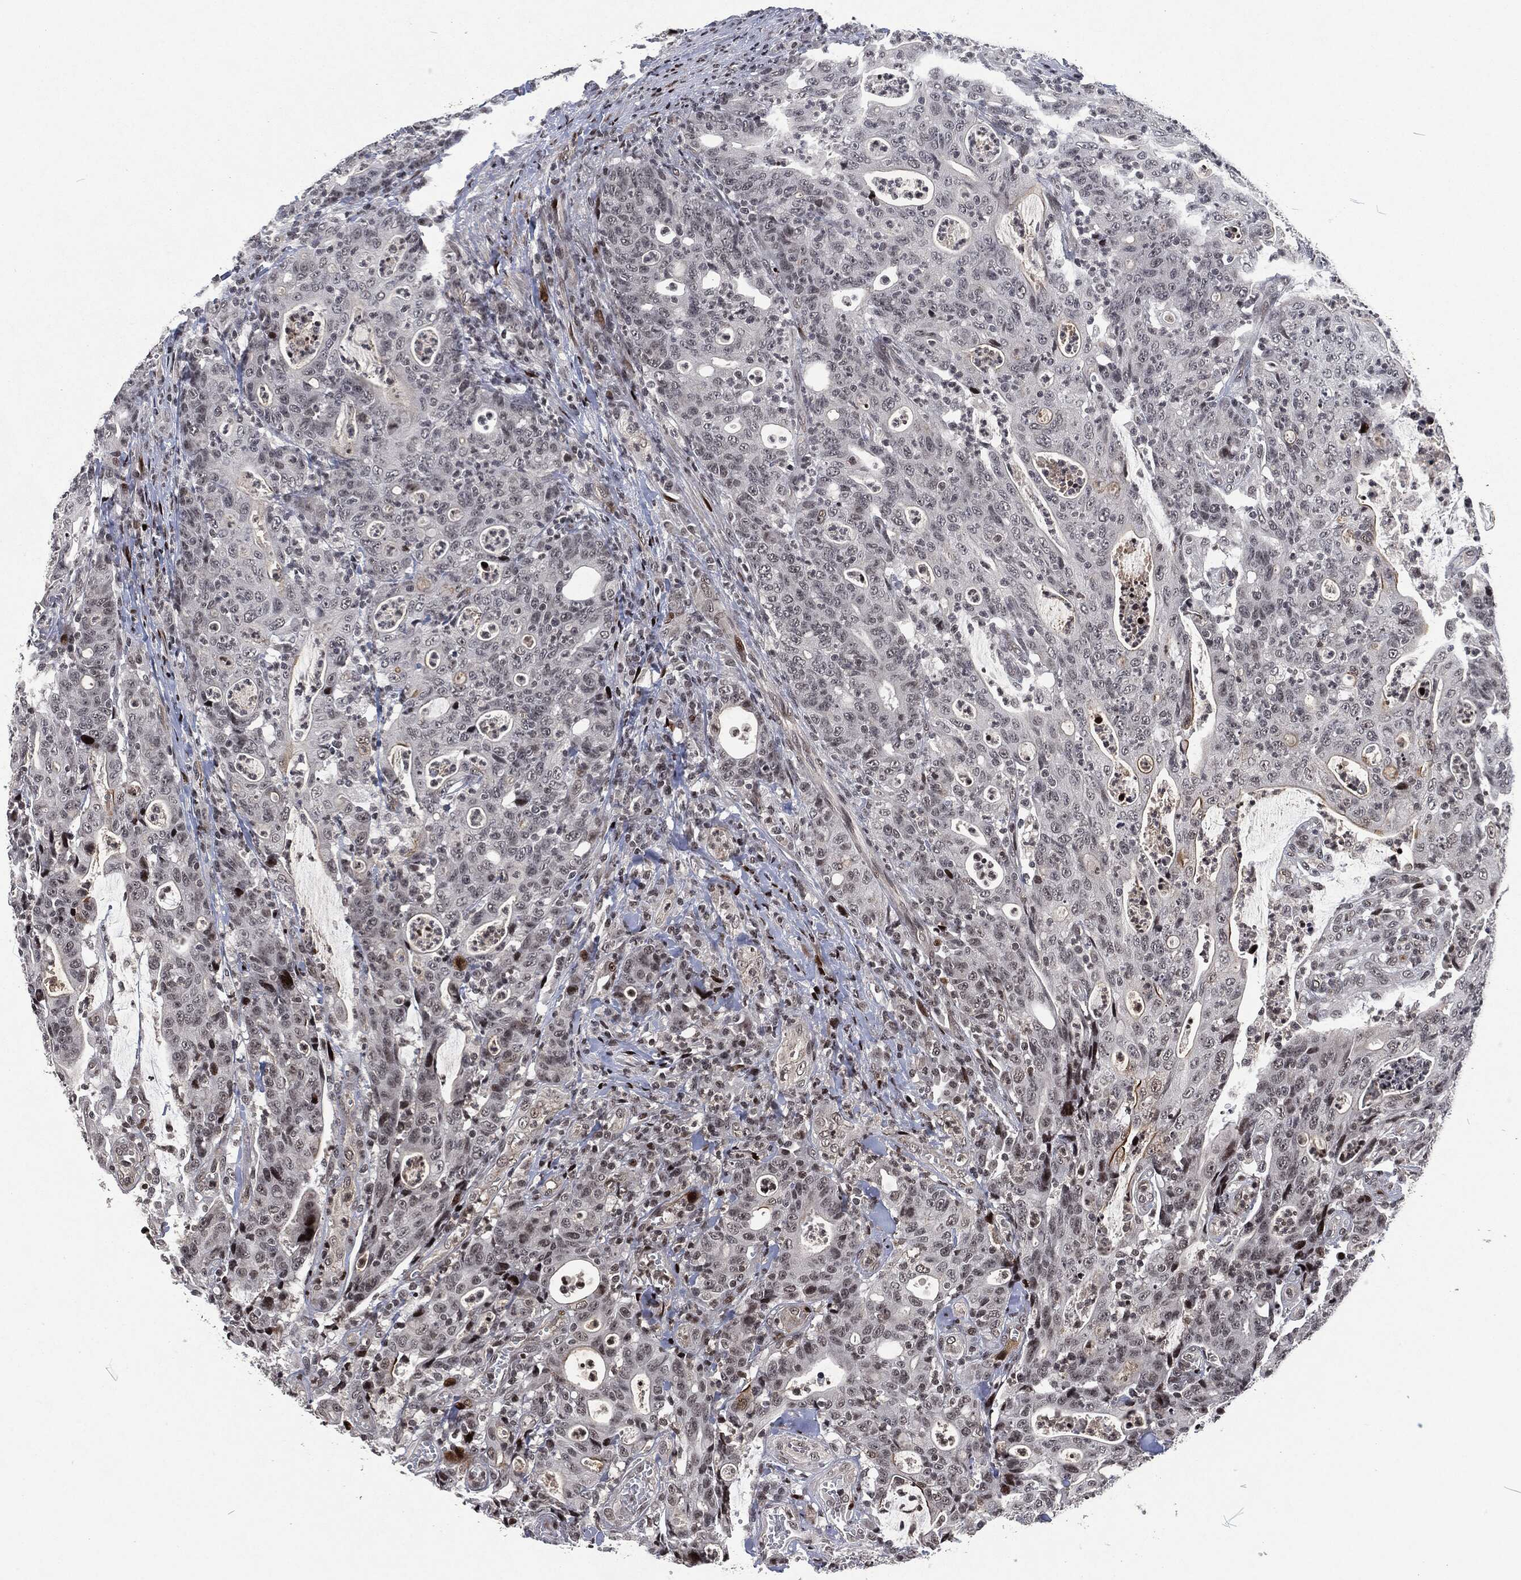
{"staining": {"intensity": "moderate", "quantity": "<25%", "location": "nuclear"}, "tissue": "colorectal cancer", "cell_type": "Tumor cells", "image_type": "cancer", "snomed": [{"axis": "morphology", "description": "Adenocarcinoma, NOS"}, {"axis": "topography", "description": "Colon"}], "caption": "Tumor cells exhibit moderate nuclear positivity in approximately <25% of cells in colorectal cancer (adenocarcinoma).", "gene": "EGFR", "patient": {"sex": "male", "age": 70}}